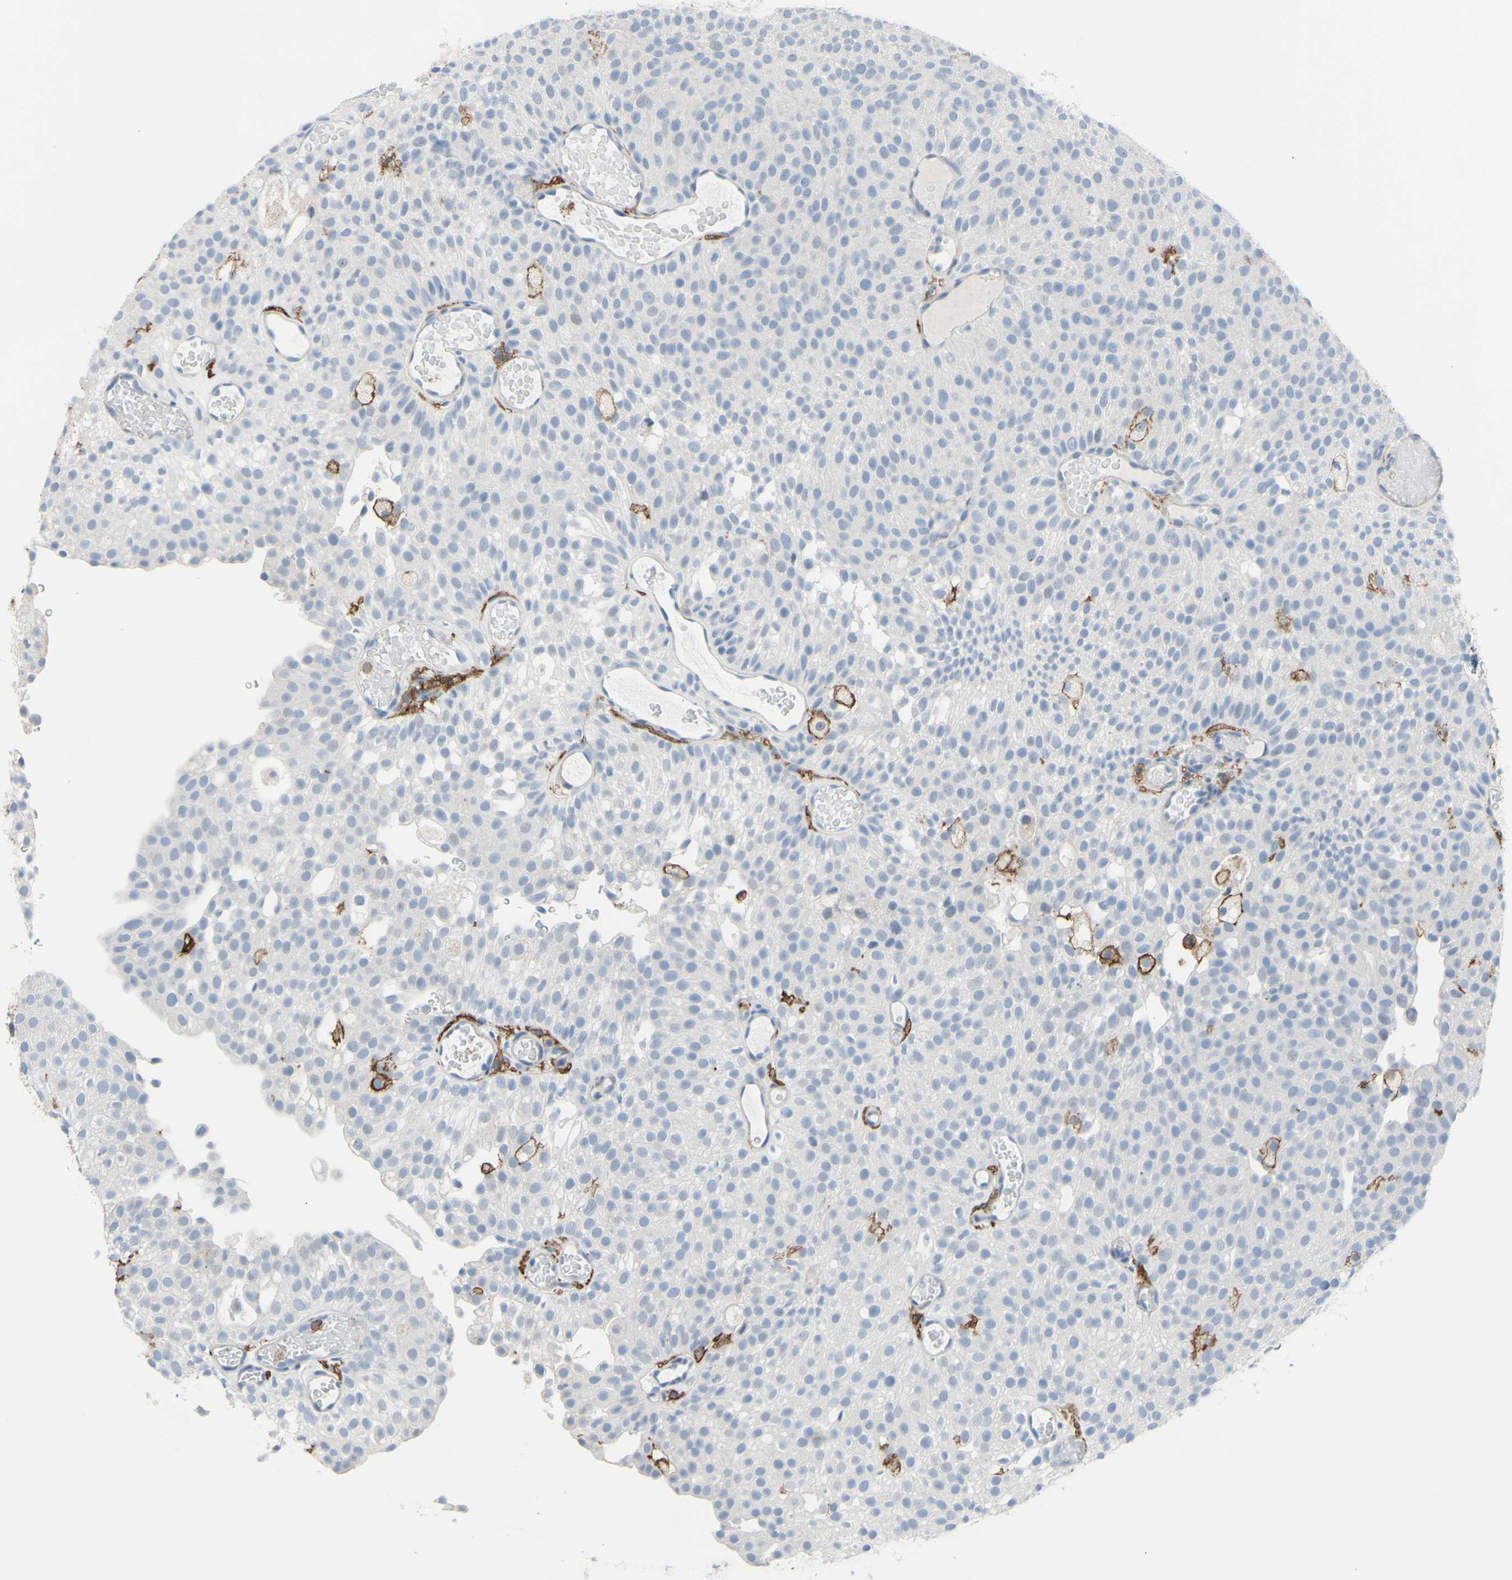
{"staining": {"intensity": "negative", "quantity": "none", "location": "none"}, "tissue": "urothelial cancer", "cell_type": "Tumor cells", "image_type": "cancer", "snomed": [{"axis": "morphology", "description": "Urothelial carcinoma, Low grade"}, {"axis": "topography", "description": "Urinary bladder"}], "caption": "Histopathology image shows no protein positivity in tumor cells of urothelial cancer tissue.", "gene": "FCGR2A", "patient": {"sex": "male", "age": 78}}